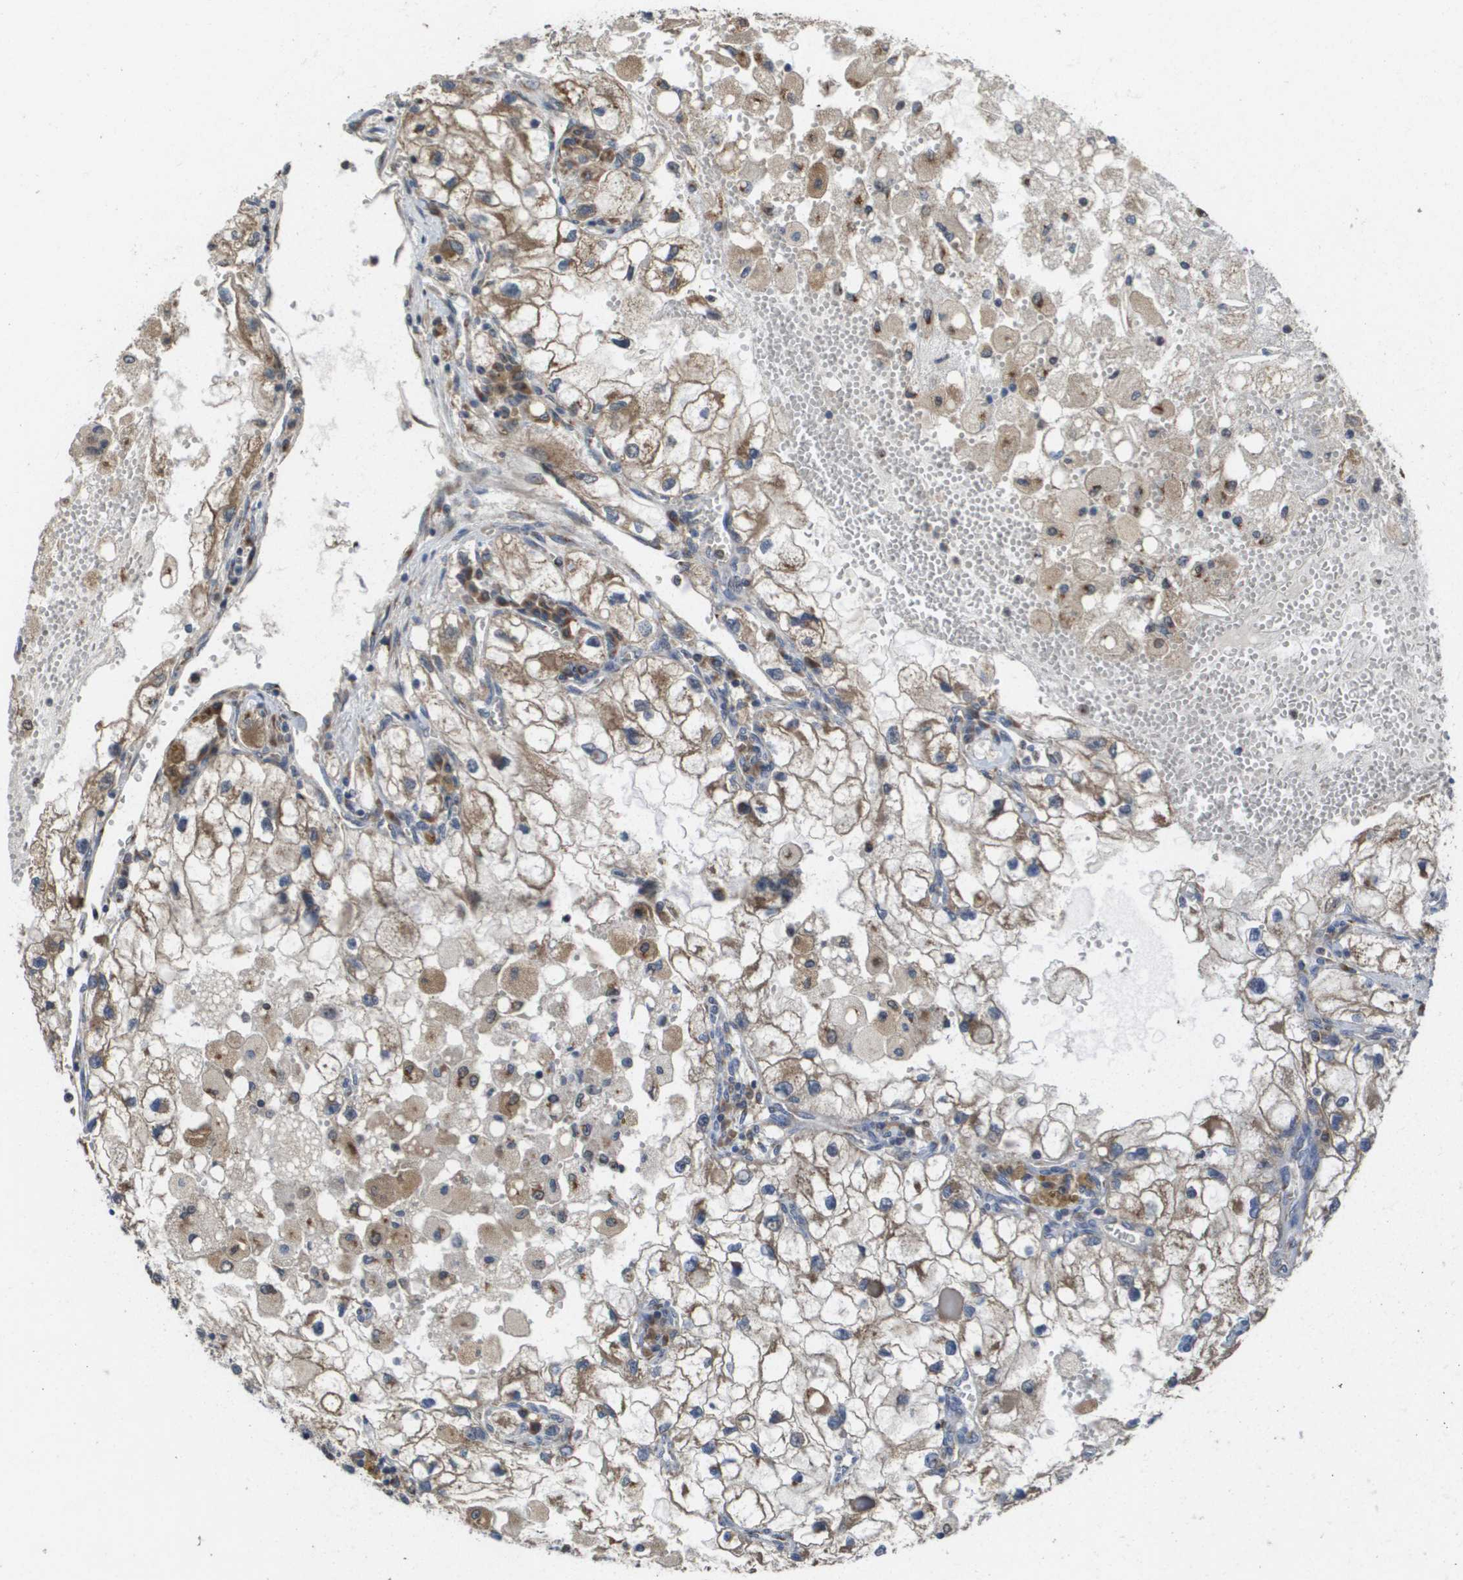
{"staining": {"intensity": "moderate", "quantity": ">75%", "location": "cytoplasmic/membranous"}, "tissue": "renal cancer", "cell_type": "Tumor cells", "image_type": "cancer", "snomed": [{"axis": "morphology", "description": "Adenocarcinoma, NOS"}, {"axis": "topography", "description": "Kidney"}], "caption": "Human renal adenocarcinoma stained with a brown dye demonstrates moderate cytoplasmic/membranous positive staining in approximately >75% of tumor cells.", "gene": "PCK1", "patient": {"sex": "female", "age": 70}}